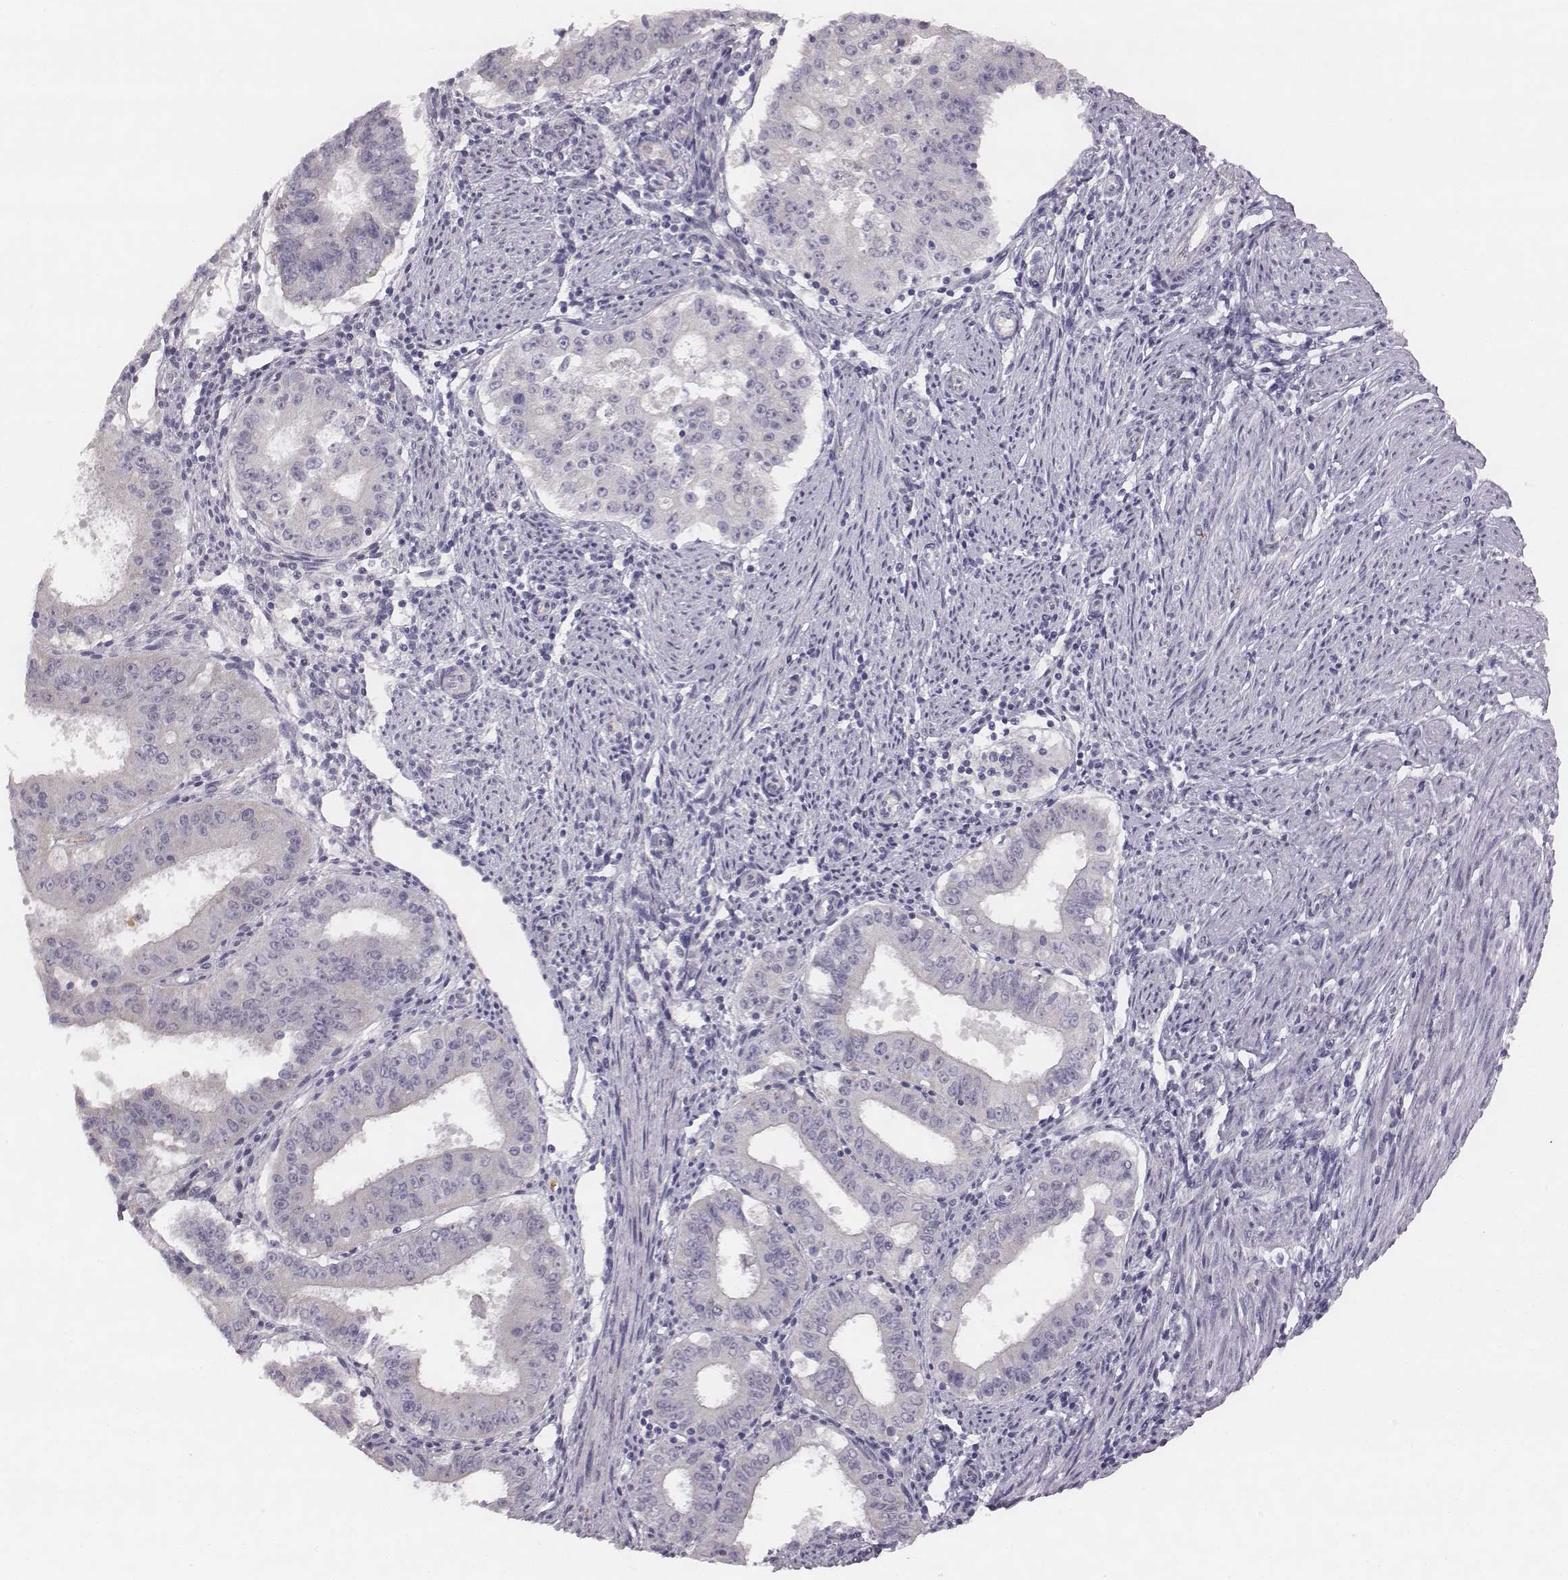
{"staining": {"intensity": "negative", "quantity": "none", "location": "none"}, "tissue": "ovarian cancer", "cell_type": "Tumor cells", "image_type": "cancer", "snomed": [{"axis": "morphology", "description": "Carcinoma, endometroid"}, {"axis": "topography", "description": "Ovary"}], "caption": "Tumor cells are negative for brown protein staining in endometroid carcinoma (ovarian).", "gene": "KCNJ12", "patient": {"sex": "female", "age": 42}}